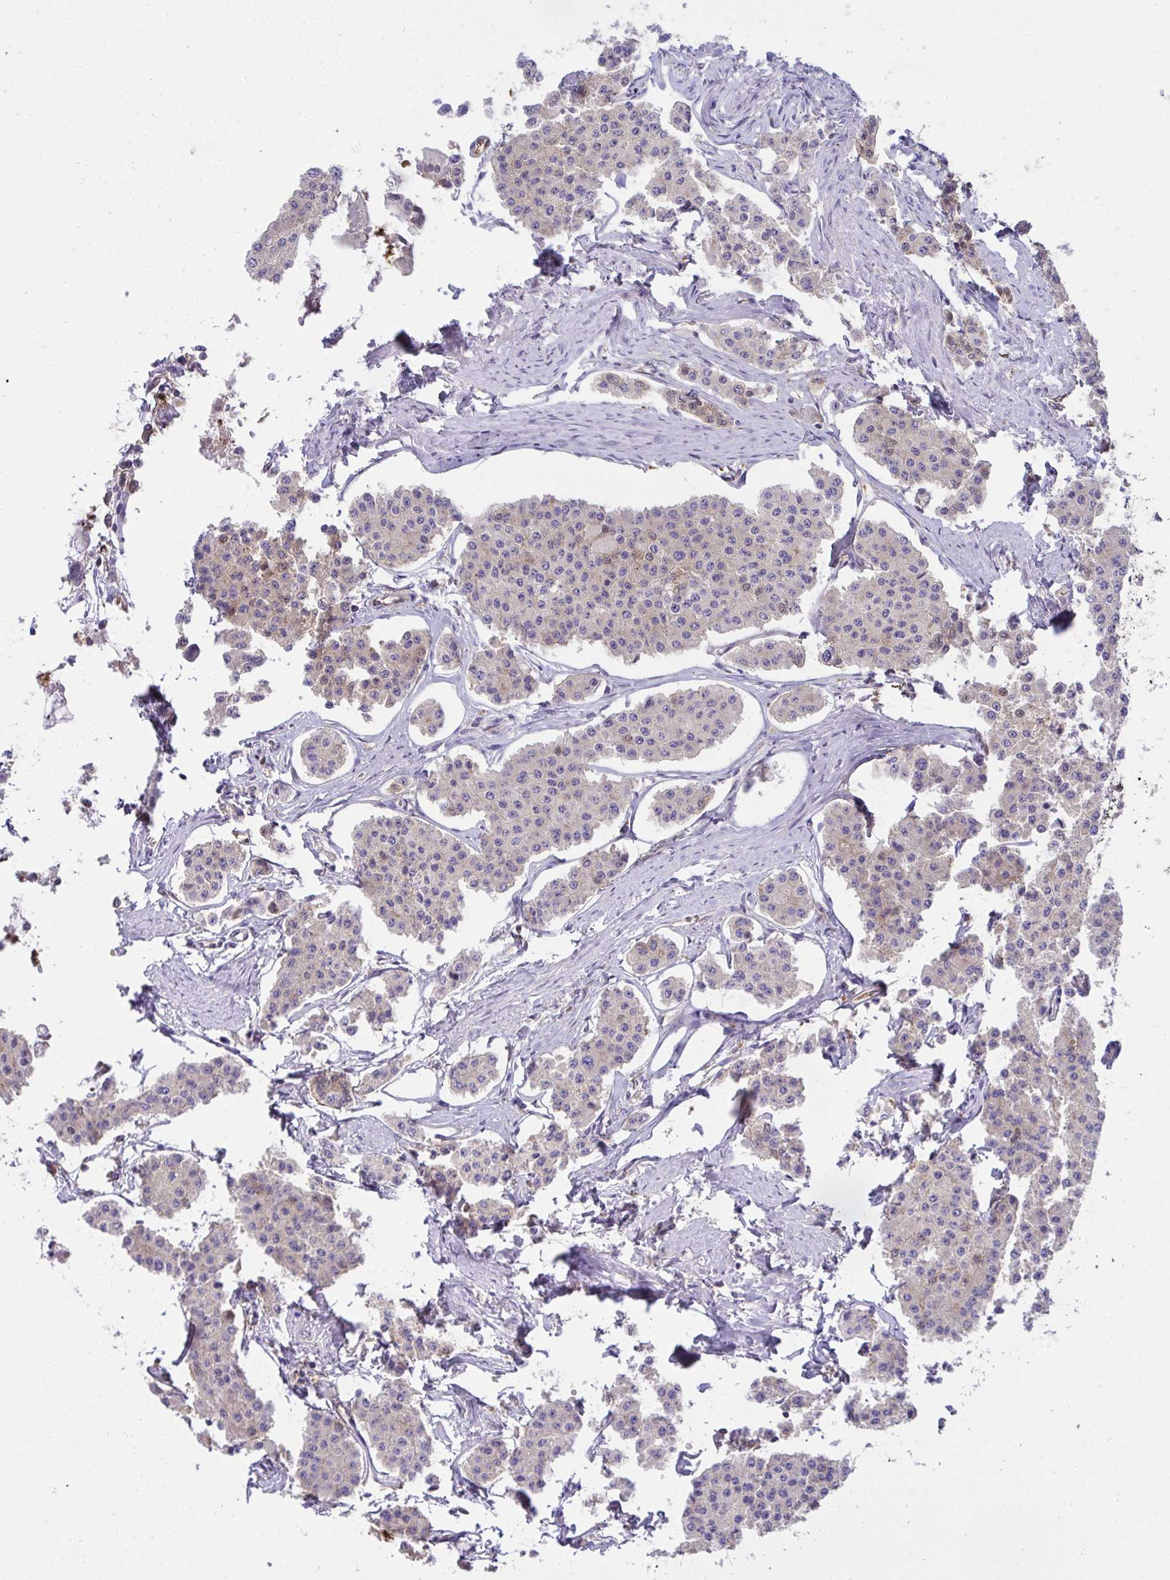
{"staining": {"intensity": "weak", "quantity": "25%-75%", "location": "cytoplasmic/membranous,nuclear"}, "tissue": "carcinoid", "cell_type": "Tumor cells", "image_type": "cancer", "snomed": [{"axis": "morphology", "description": "Carcinoid, malignant, NOS"}, {"axis": "topography", "description": "Small intestine"}], "caption": "A high-resolution photomicrograph shows immunohistochemistry (IHC) staining of carcinoid (malignant), which demonstrates weak cytoplasmic/membranous and nuclear expression in about 25%-75% of tumor cells.", "gene": "ALDH16A1", "patient": {"sex": "female", "age": 65}}